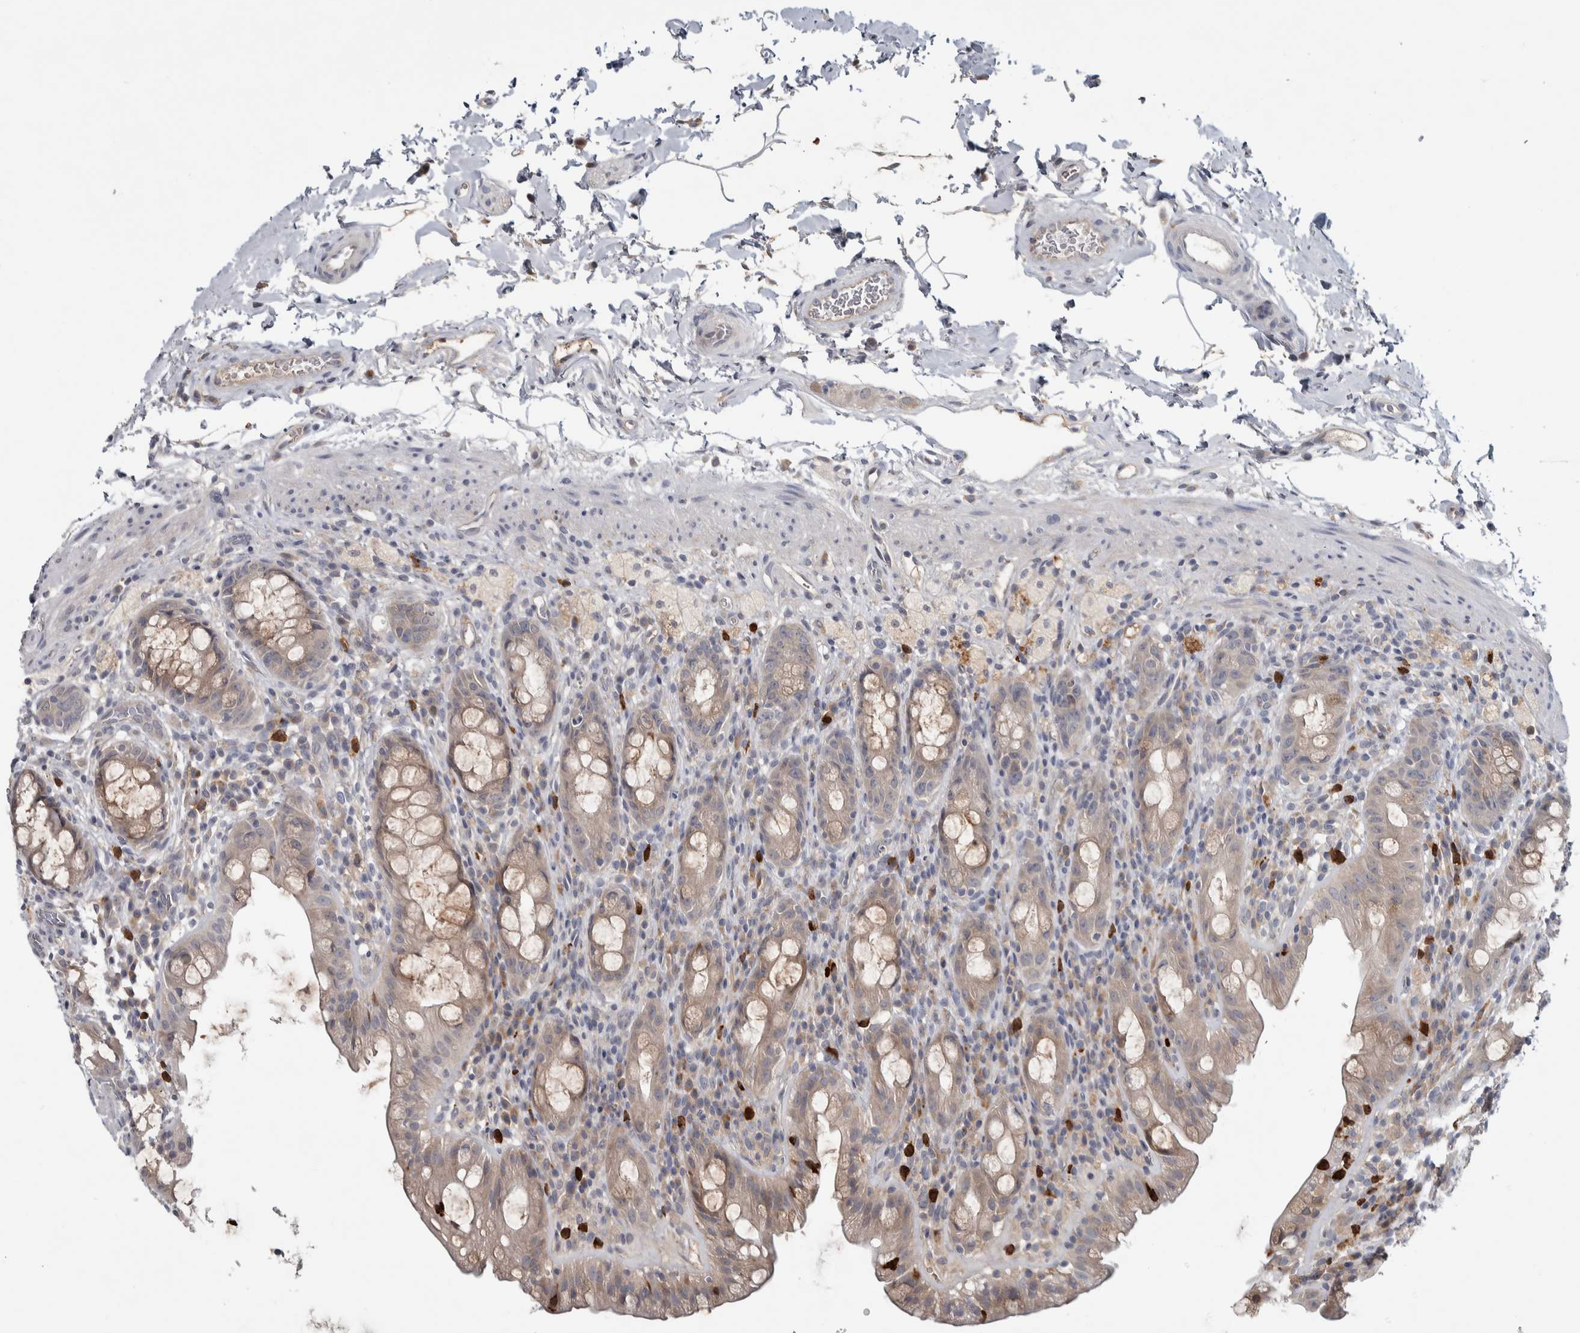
{"staining": {"intensity": "moderate", "quantity": ">75%", "location": "cytoplasmic/membranous"}, "tissue": "rectum", "cell_type": "Glandular cells", "image_type": "normal", "snomed": [{"axis": "morphology", "description": "Normal tissue, NOS"}, {"axis": "topography", "description": "Rectum"}], "caption": "Protein staining of unremarkable rectum reveals moderate cytoplasmic/membranous staining in about >75% of glandular cells.", "gene": "ADPRM", "patient": {"sex": "male", "age": 44}}